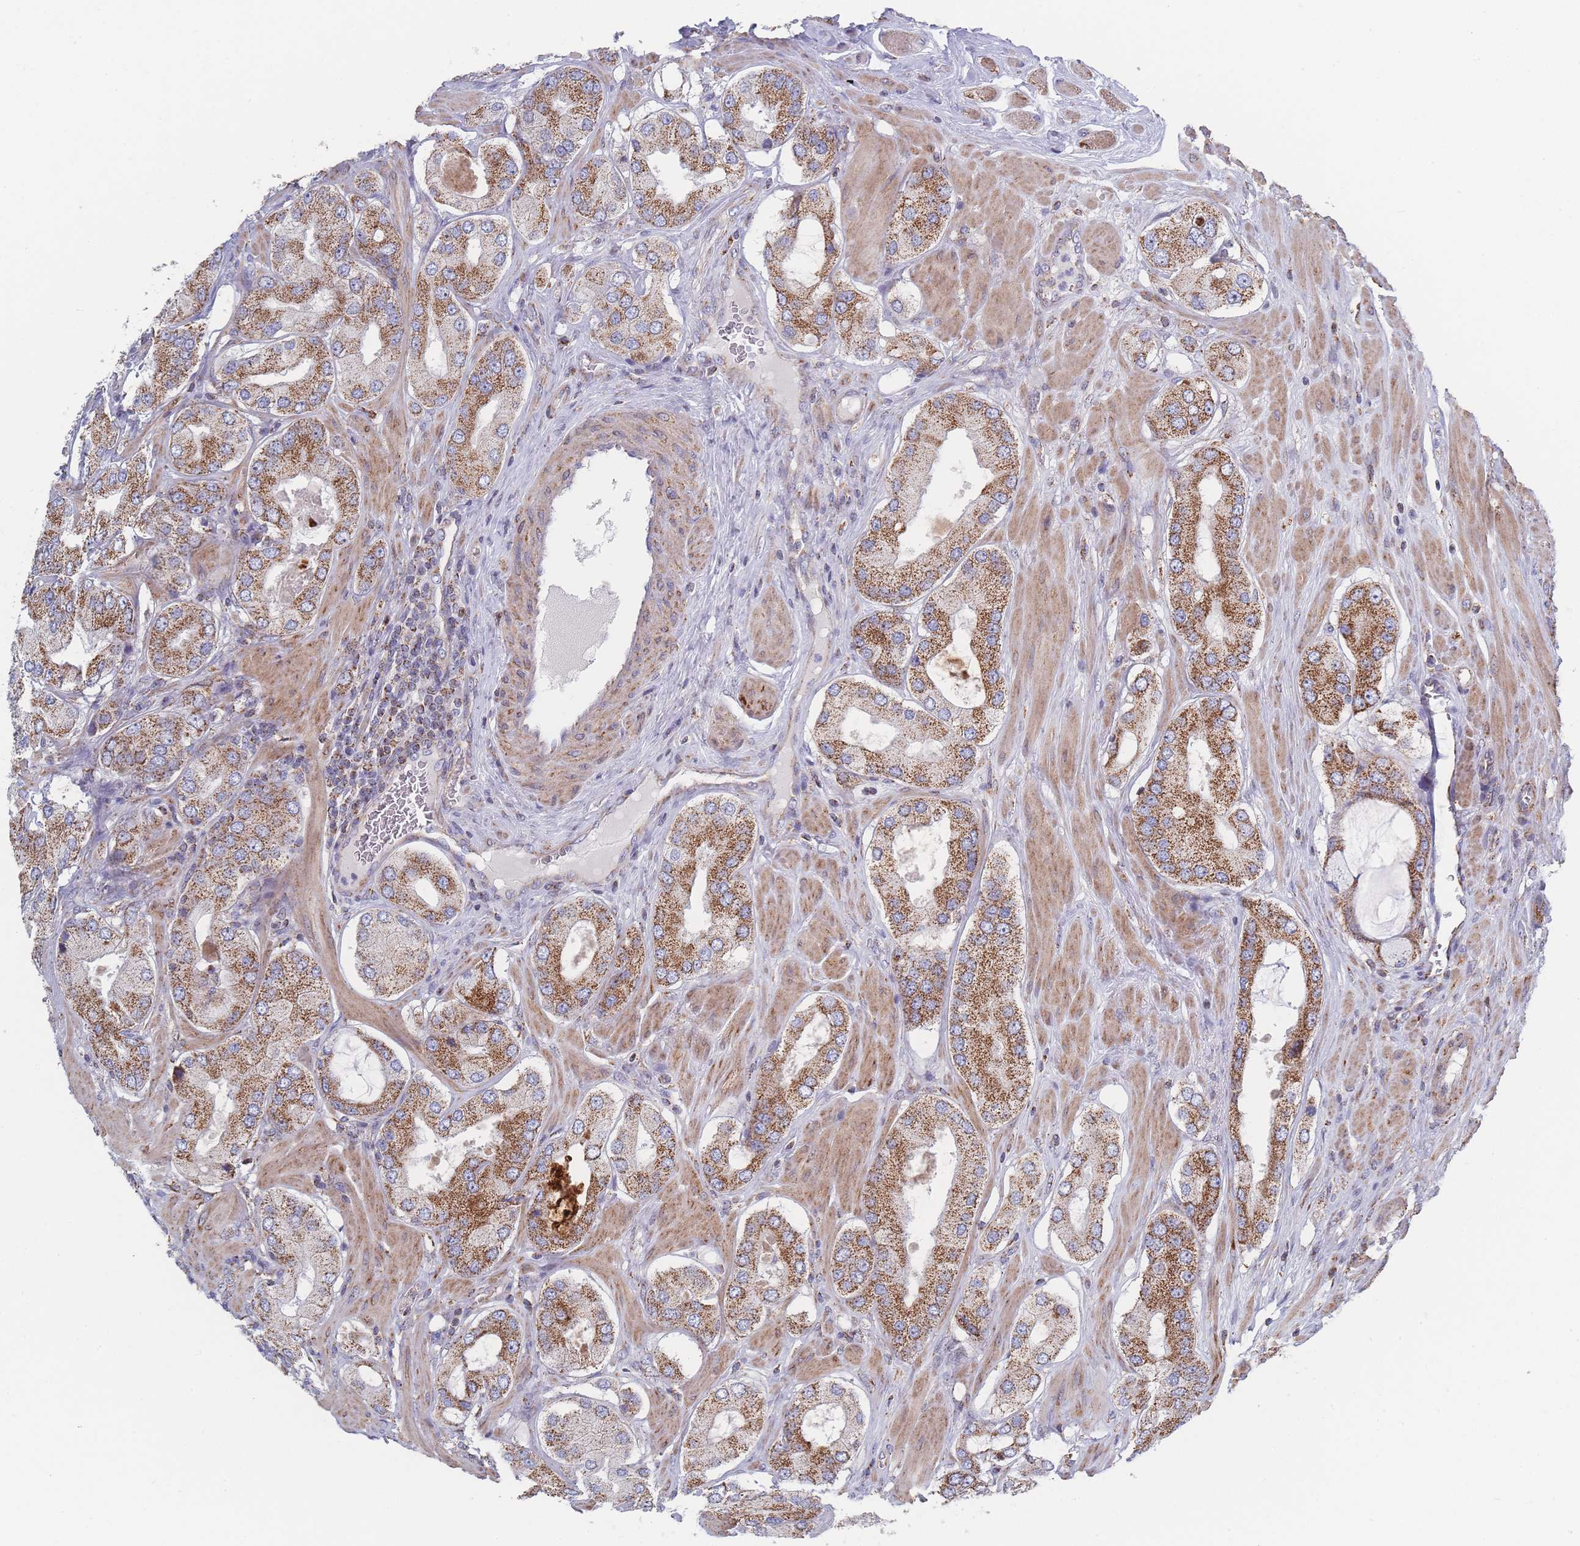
{"staining": {"intensity": "moderate", "quantity": ">75%", "location": "cytoplasmic/membranous"}, "tissue": "prostate cancer", "cell_type": "Tumor cells", "image_type": "cancer", "snomed": [{"axis": "morphology", "description": "Adenocarcinoma, Low grade"}, {"axis": "topography", "description": "Prostate"}], "caption": "Human prostate cancer stained with a brown dye displays moderate cytoplasmic/membranous positive expression in about >75% of tumor cells.", "gene": "IKZF4", "patient": {"sex": "male", "age": 42}}